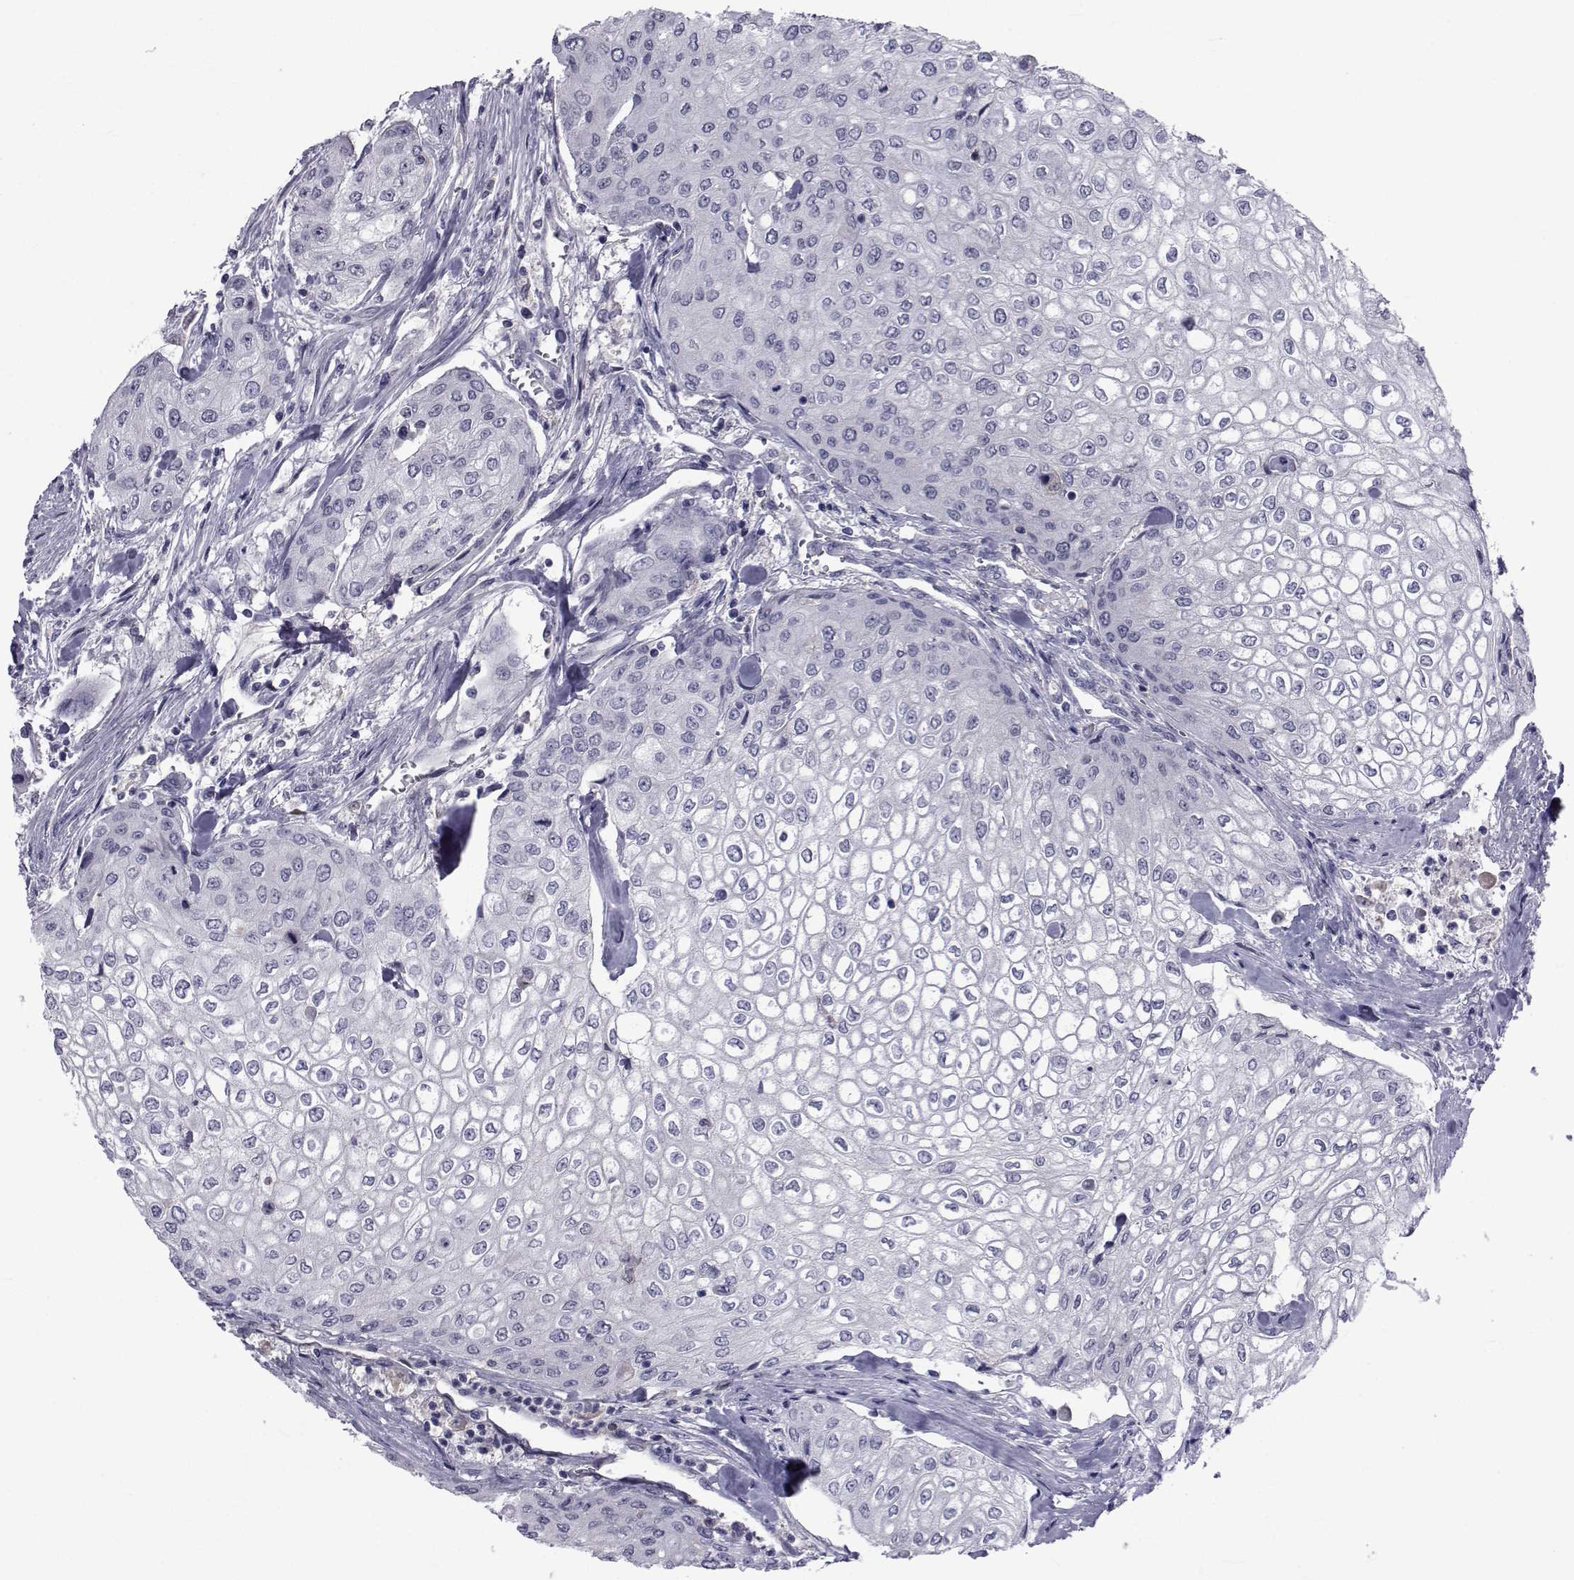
{"staining": {"intensity": "negative", "quantity": "none", "location": "none"}, "tissue": "urothelial cancer", "cell_type": "Tumor cells", "image_type": "cancer", "snomed": [{"axis": "morphology", "description": "Urothelial carcinoma, High grade"}, {"axis": "topography", "description": "Urinary bladder"}], "caption": "The immunohistochemistry photomicrograph has no significant positivity in tumor cells of urothelial cancer tissue.", "gene": "PAX2", "patient": {"sex": "male", "age": 62}}